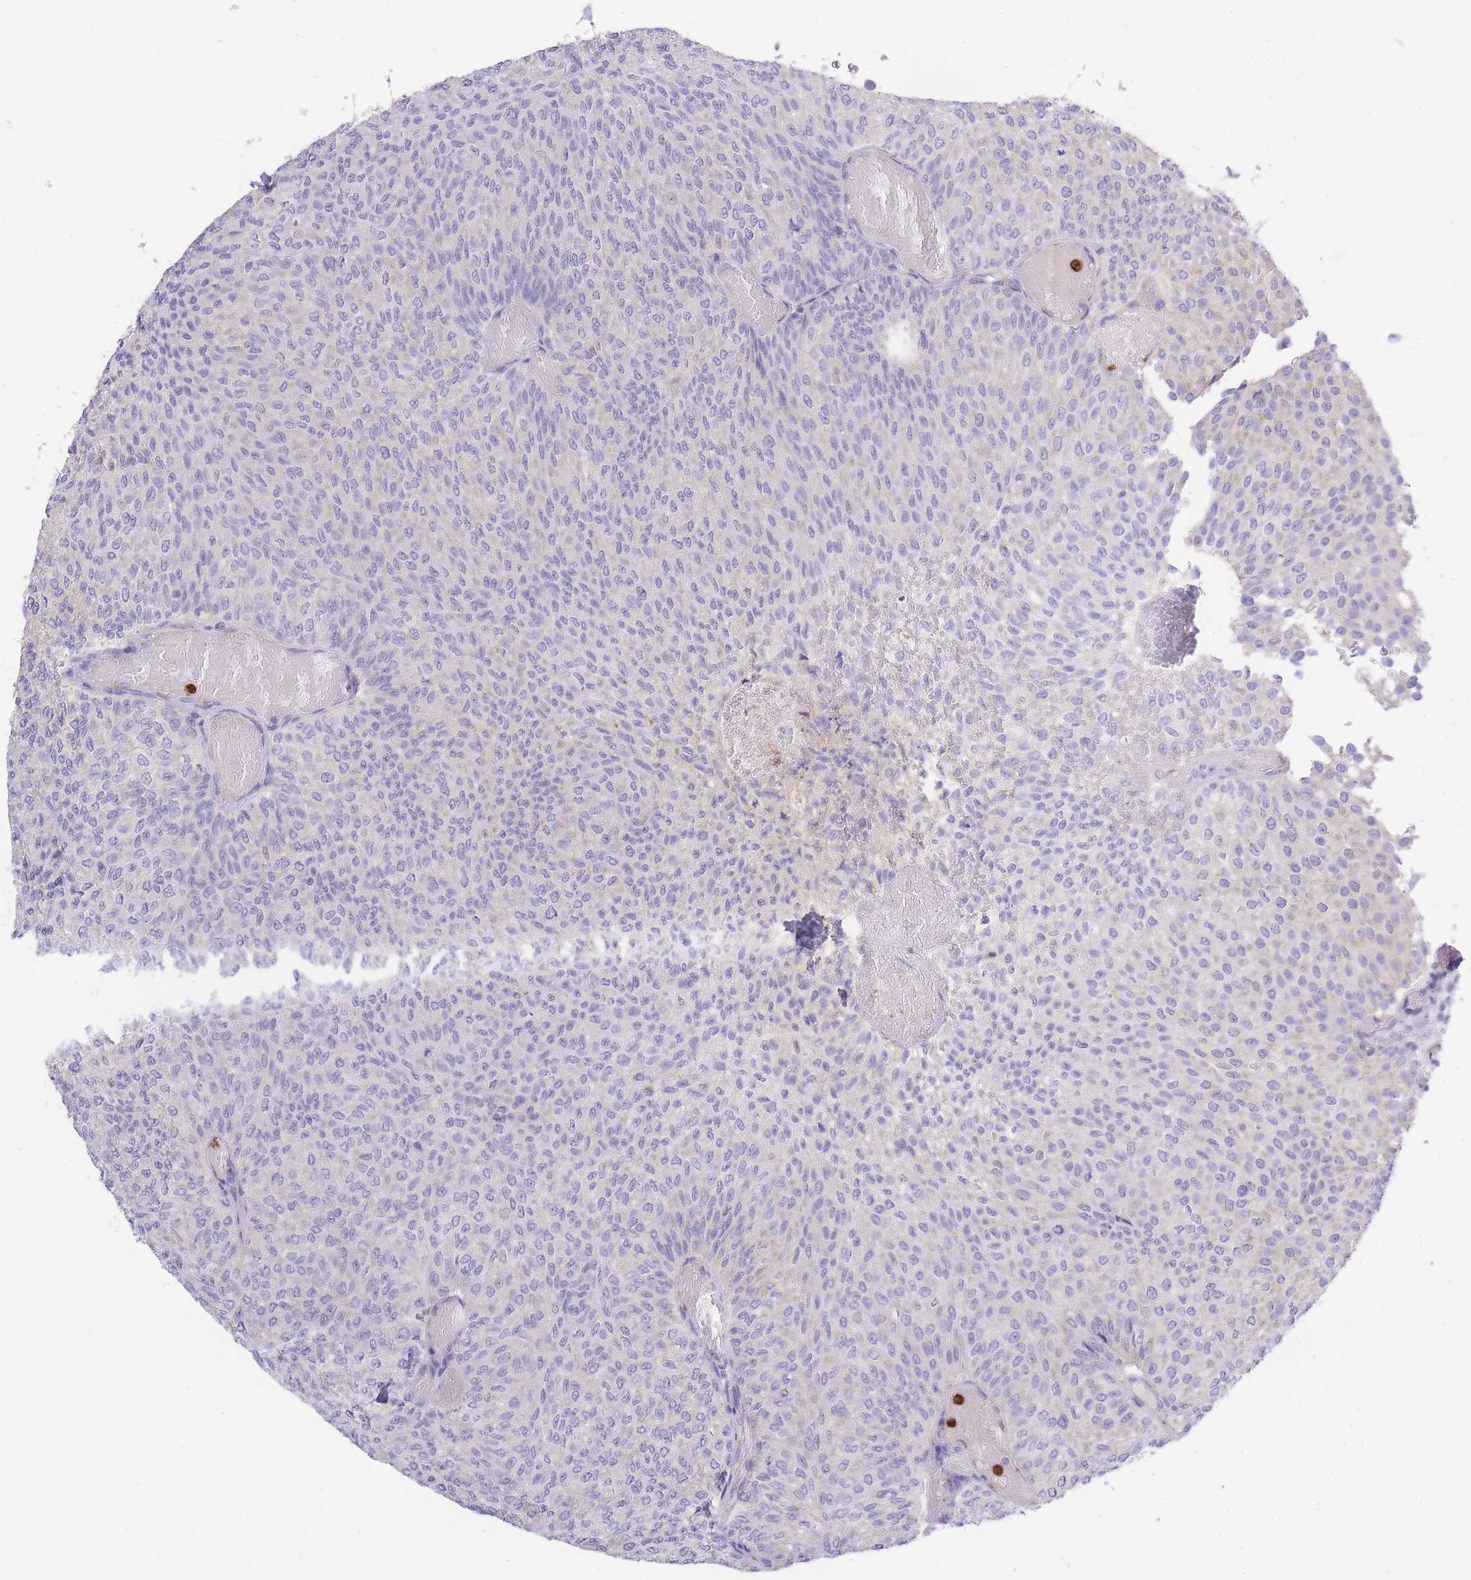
{"staining": {"intensity": "negative", "quantity": "none", "location": "none"}, "tissue": "urothelial cancer", "cell_type": "Tumor cells", "image_type": "cancer", "snomed": [{"axis": "morphology", "description": "Urothelial carcinoma, Low grade"}, {"axis": "topography", "description": "Urinary bladder"}], "caption": "Immunohistochemical staining of human urothelial cancer reveals no significant expression in tumor cells.", "gene": "CENPM", "patient": {"sex": "male", "age": 78}}